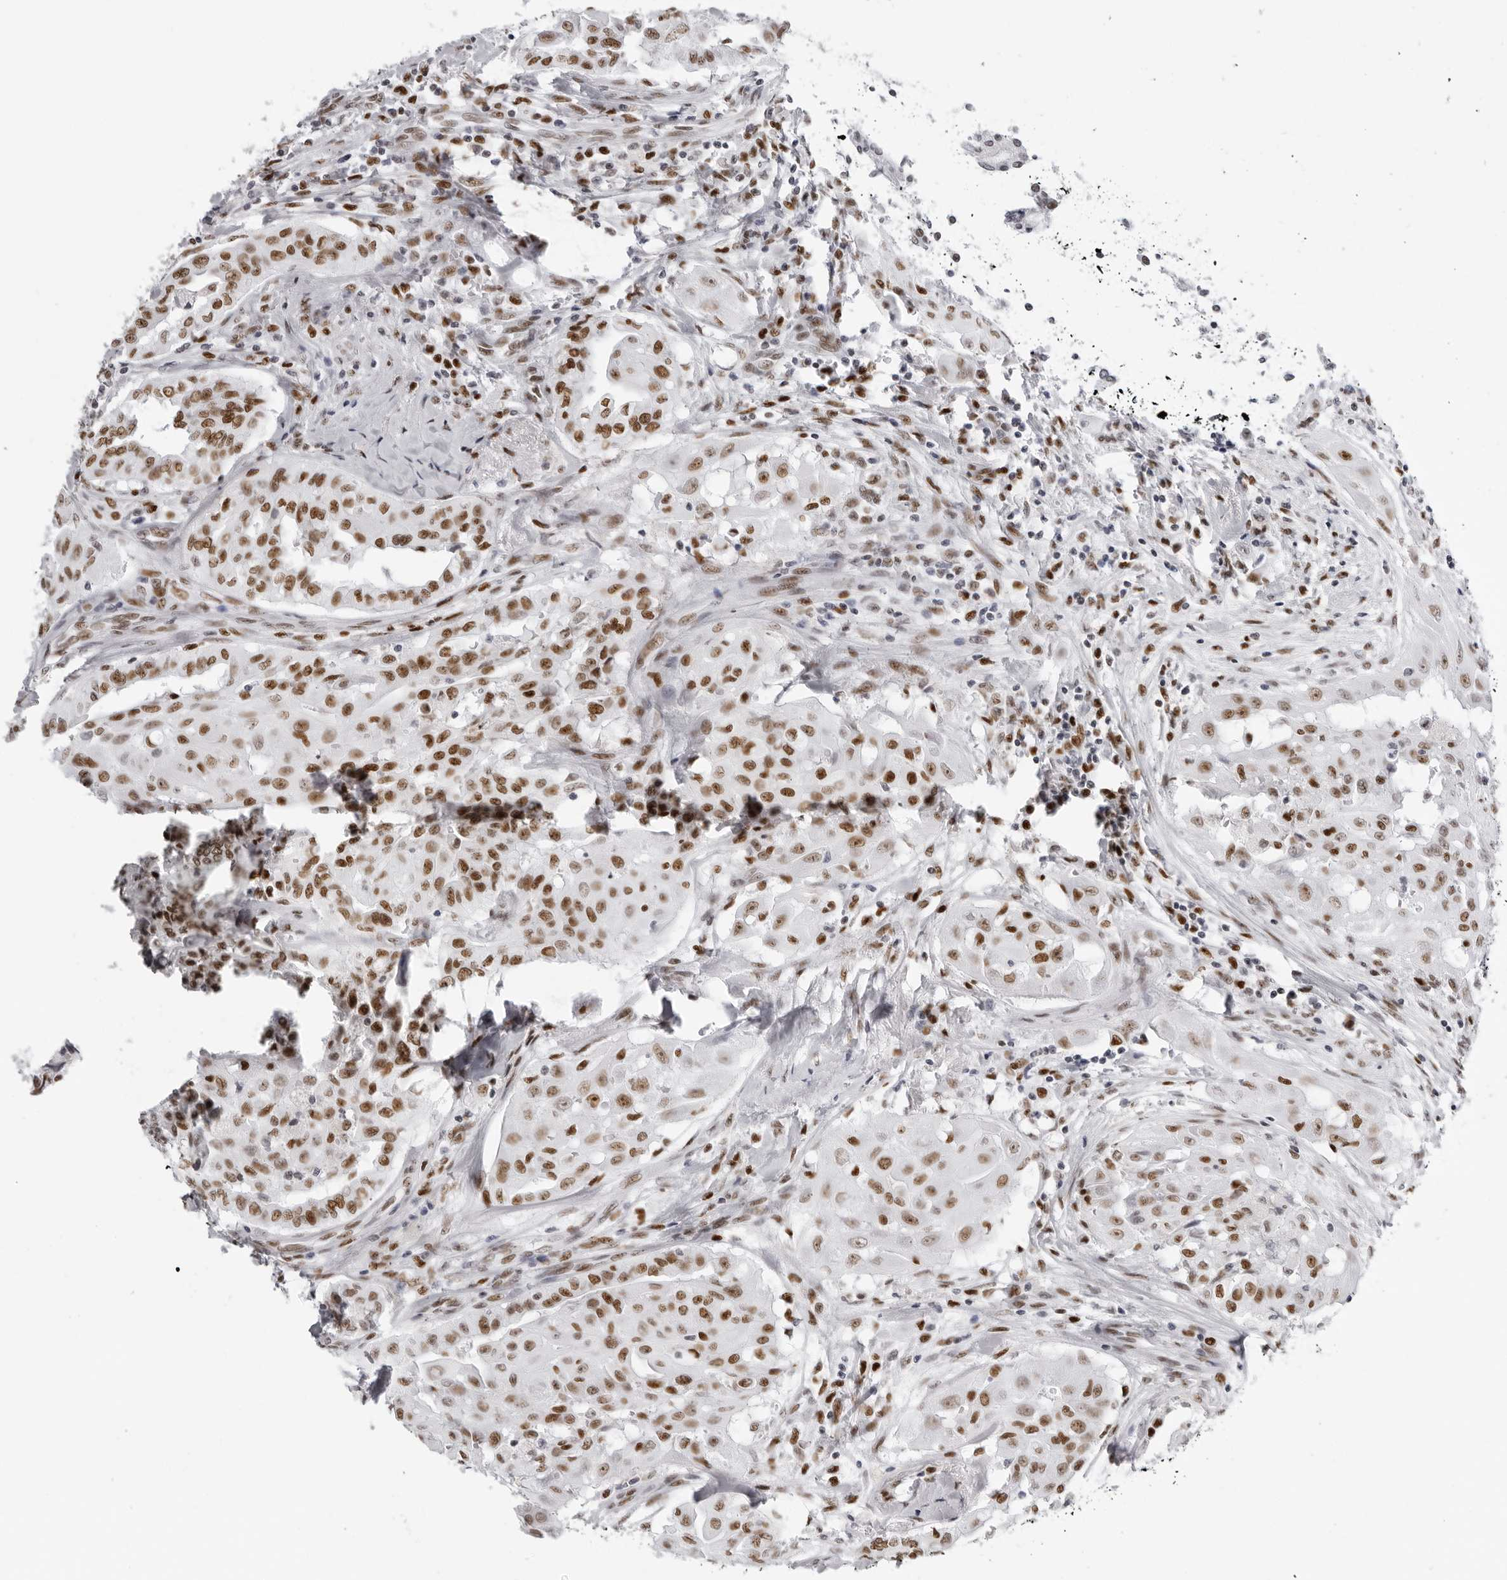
{"staining": {"intensity": "moderate", "quantity": ">75%", "location": "nuclear"}, "tissue": "thyroid cancer", "cell_type": "Tumor cells", "image_type": "cancer", "snomed": [{"axis": "morphology", "description": "Papillary adenocarcinoma, NOS"}, {"axis": "topography", "description": "Thyroid gland"}], "caption": "A photomicrograph showing moderate nuclear staining in approximately >75% of tumor cells in papillary adenocarcinoma (thyroid), as visualized by brown immunohistochemical staining.", "gene": "IRF2BP2", "patient": {"sex": "female", "age": 59}}